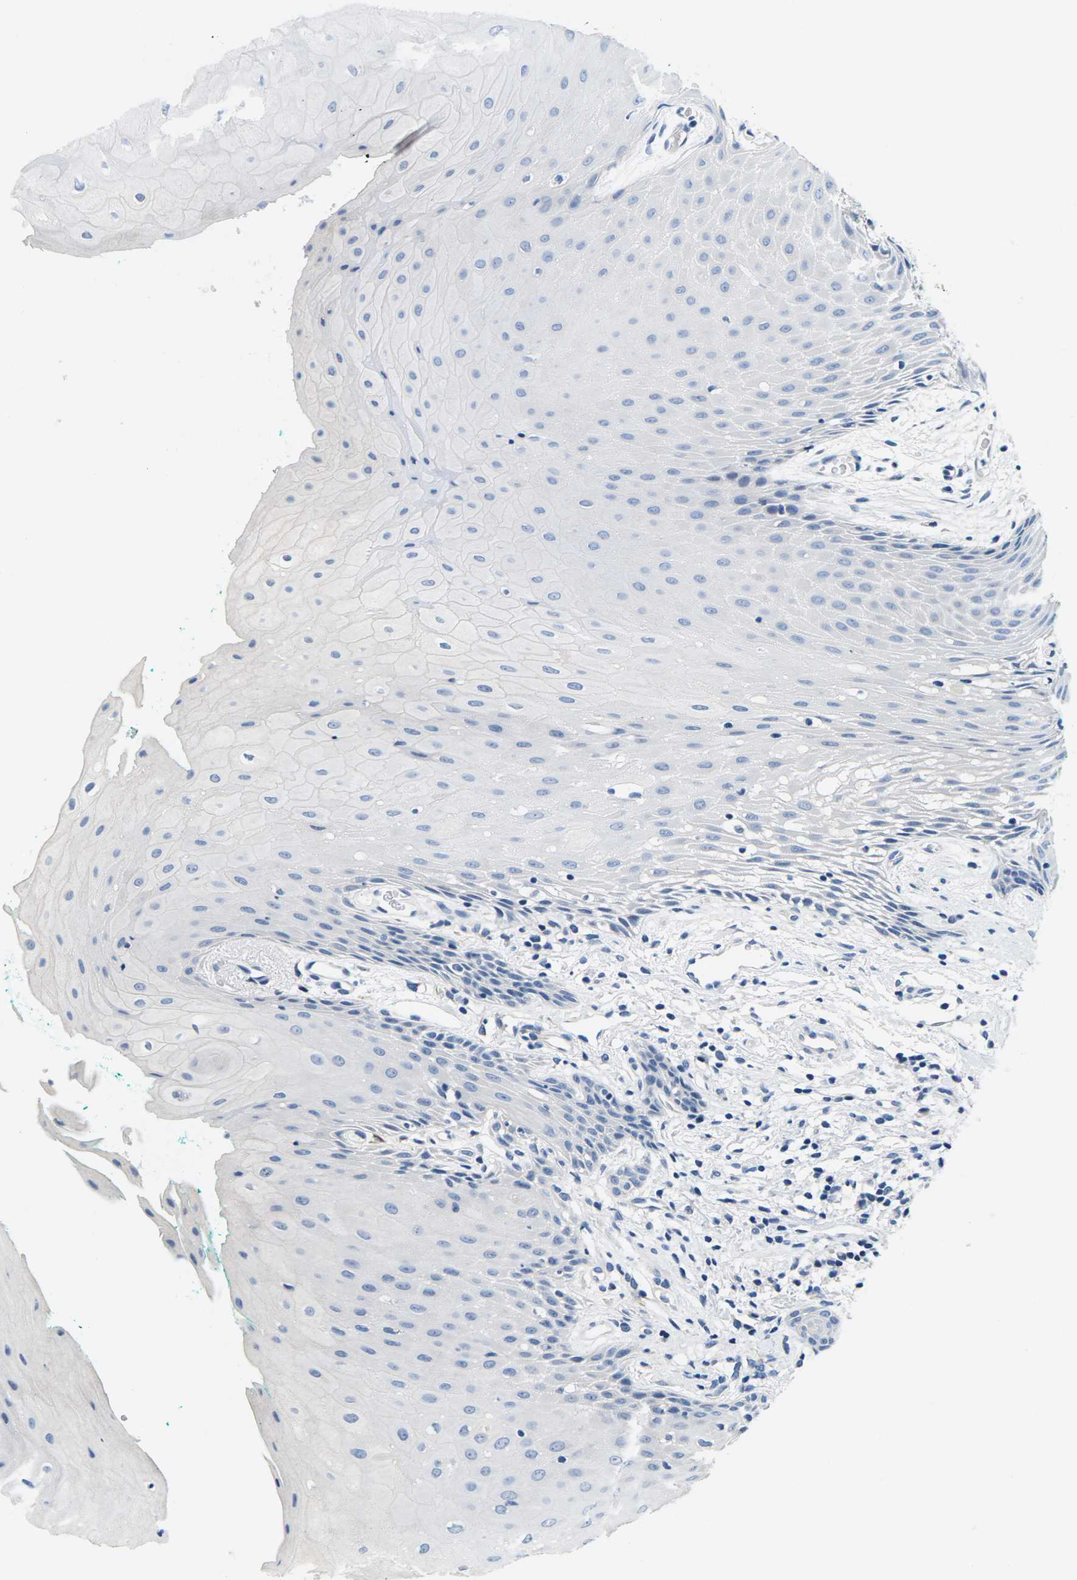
{"staining": {"intensity": "negative", "quantity": "none", "location": "none"}, "tissue": "oral mucosa", "cell_type": "Squamous epithelial cells", "image_type": "normal", "snomed": [{"axis": "morphology", "description": "Normal tissue, NOS"}, {"axis": "morphology", "description": "Squamous cell carcinoma, NOS"}, {"axis": "topography", "description": "Oral tissue"}, {"axis": "topography", "description": "Salivary gland"}, {"axis": "topography", "description": "Head-Neck"}], "caption": "Immunohistochemistry (IHC) micrograph of benign oral mucosa: human oral mucosa stained with DAB demonstrates no significant protein staining in squamous epithelial cells.", "gene": "TSPAN2", "patient": {"sex": "female", "age": 62}}